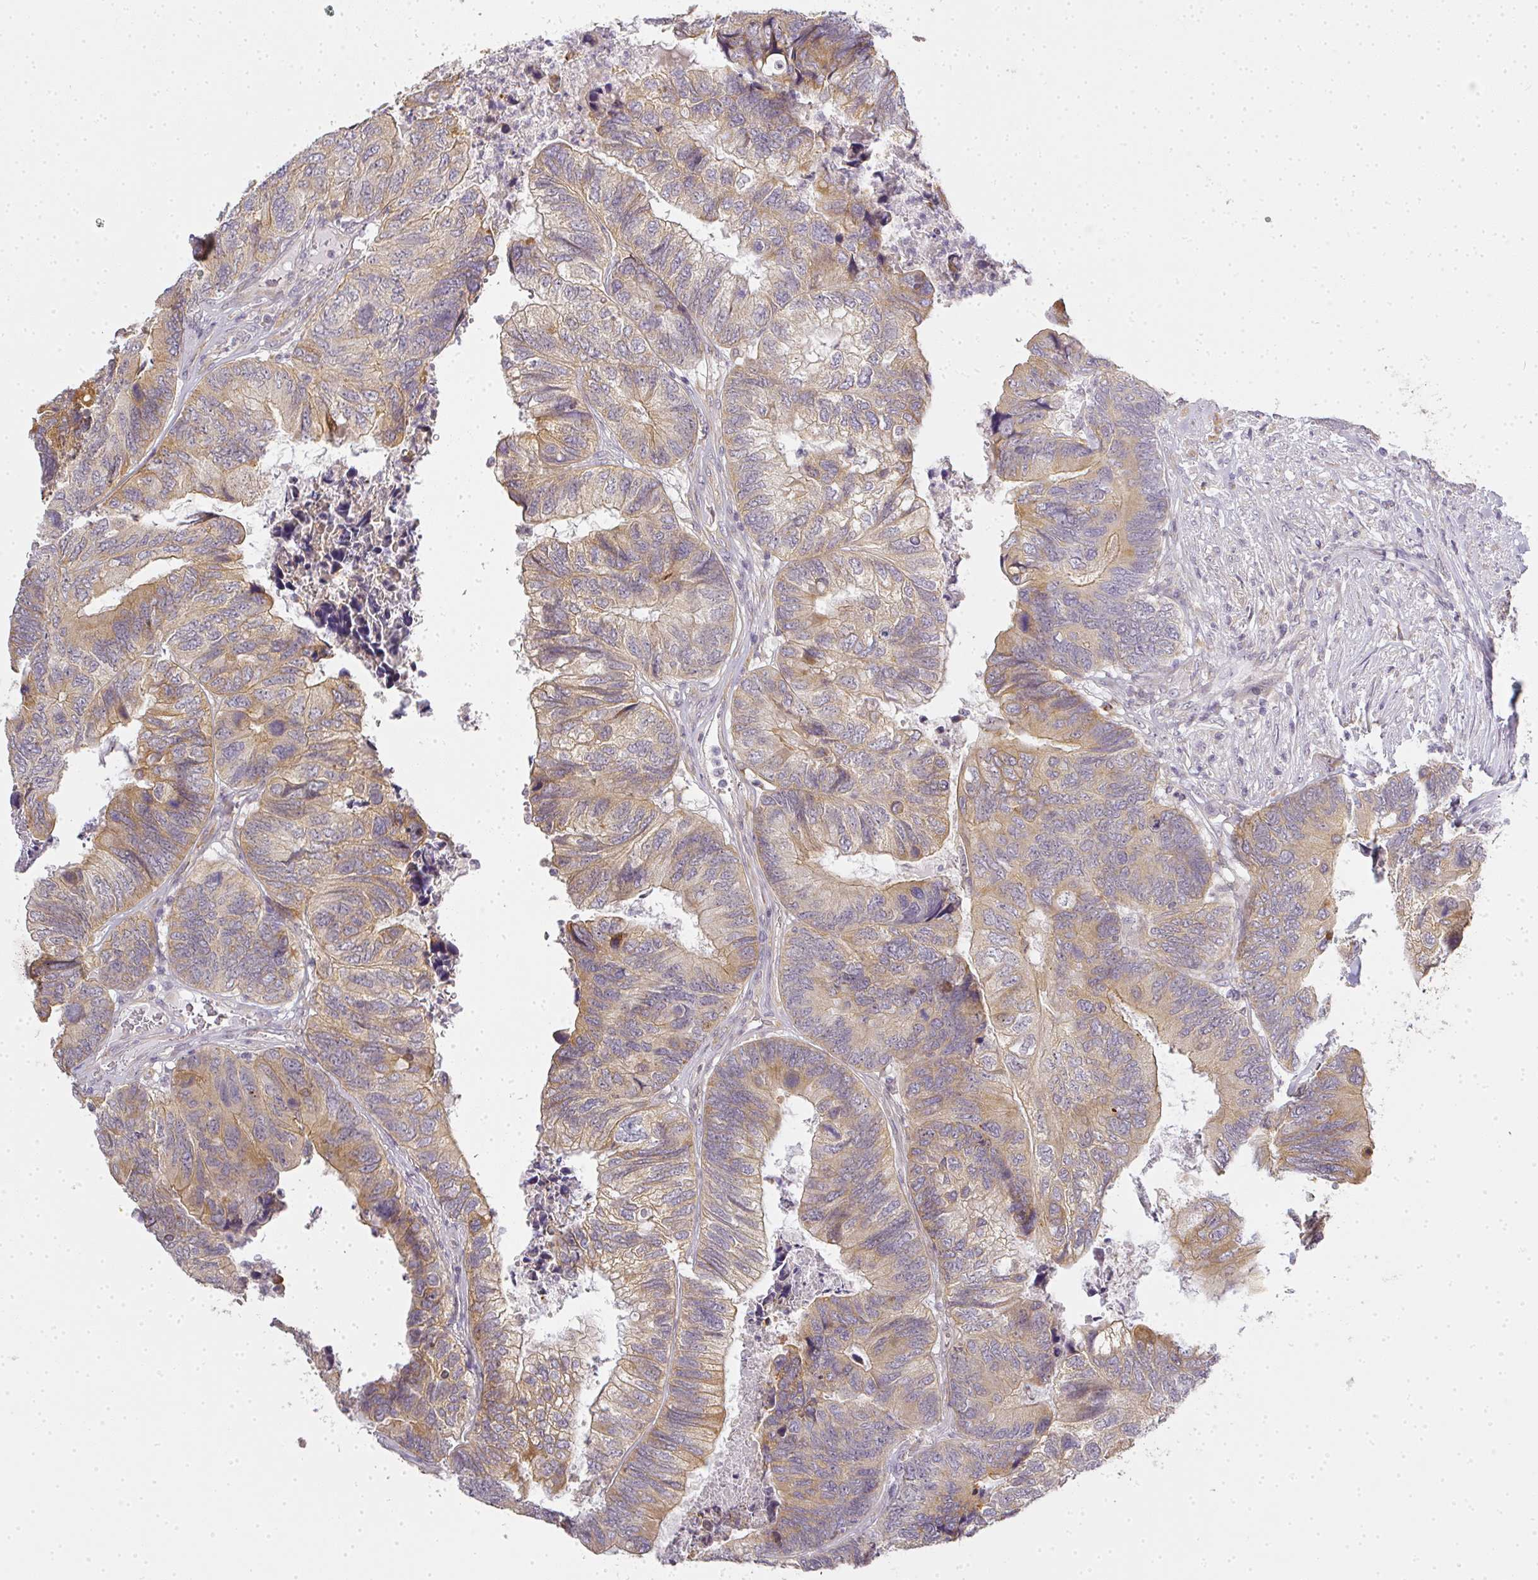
{"staining": {"intensity": "moderate", "quantity": "25%-75%", "location": "cytoplasmic/membranous"}, "tissue": "colorectal cancer", "cell_type": "Tumor cells", "image_type": "cancer", "snomed": [{"axis": "morphology", "description": "Adenocarcinoma, NOS"}, {"axis": "topography", "description": "Colon"}], "caption": "Immunohistochemistry (DAB) staining of human colorectal cancer exhibits moderate cytoplasmic/membranous protein staining in about 25%-75% of tumor cells. Immunohistochemistry stains the protein of interest in brown and the nuclei are stained blue.", "gene": "MED19", "patient": {"sex": "female", "age": 67}}